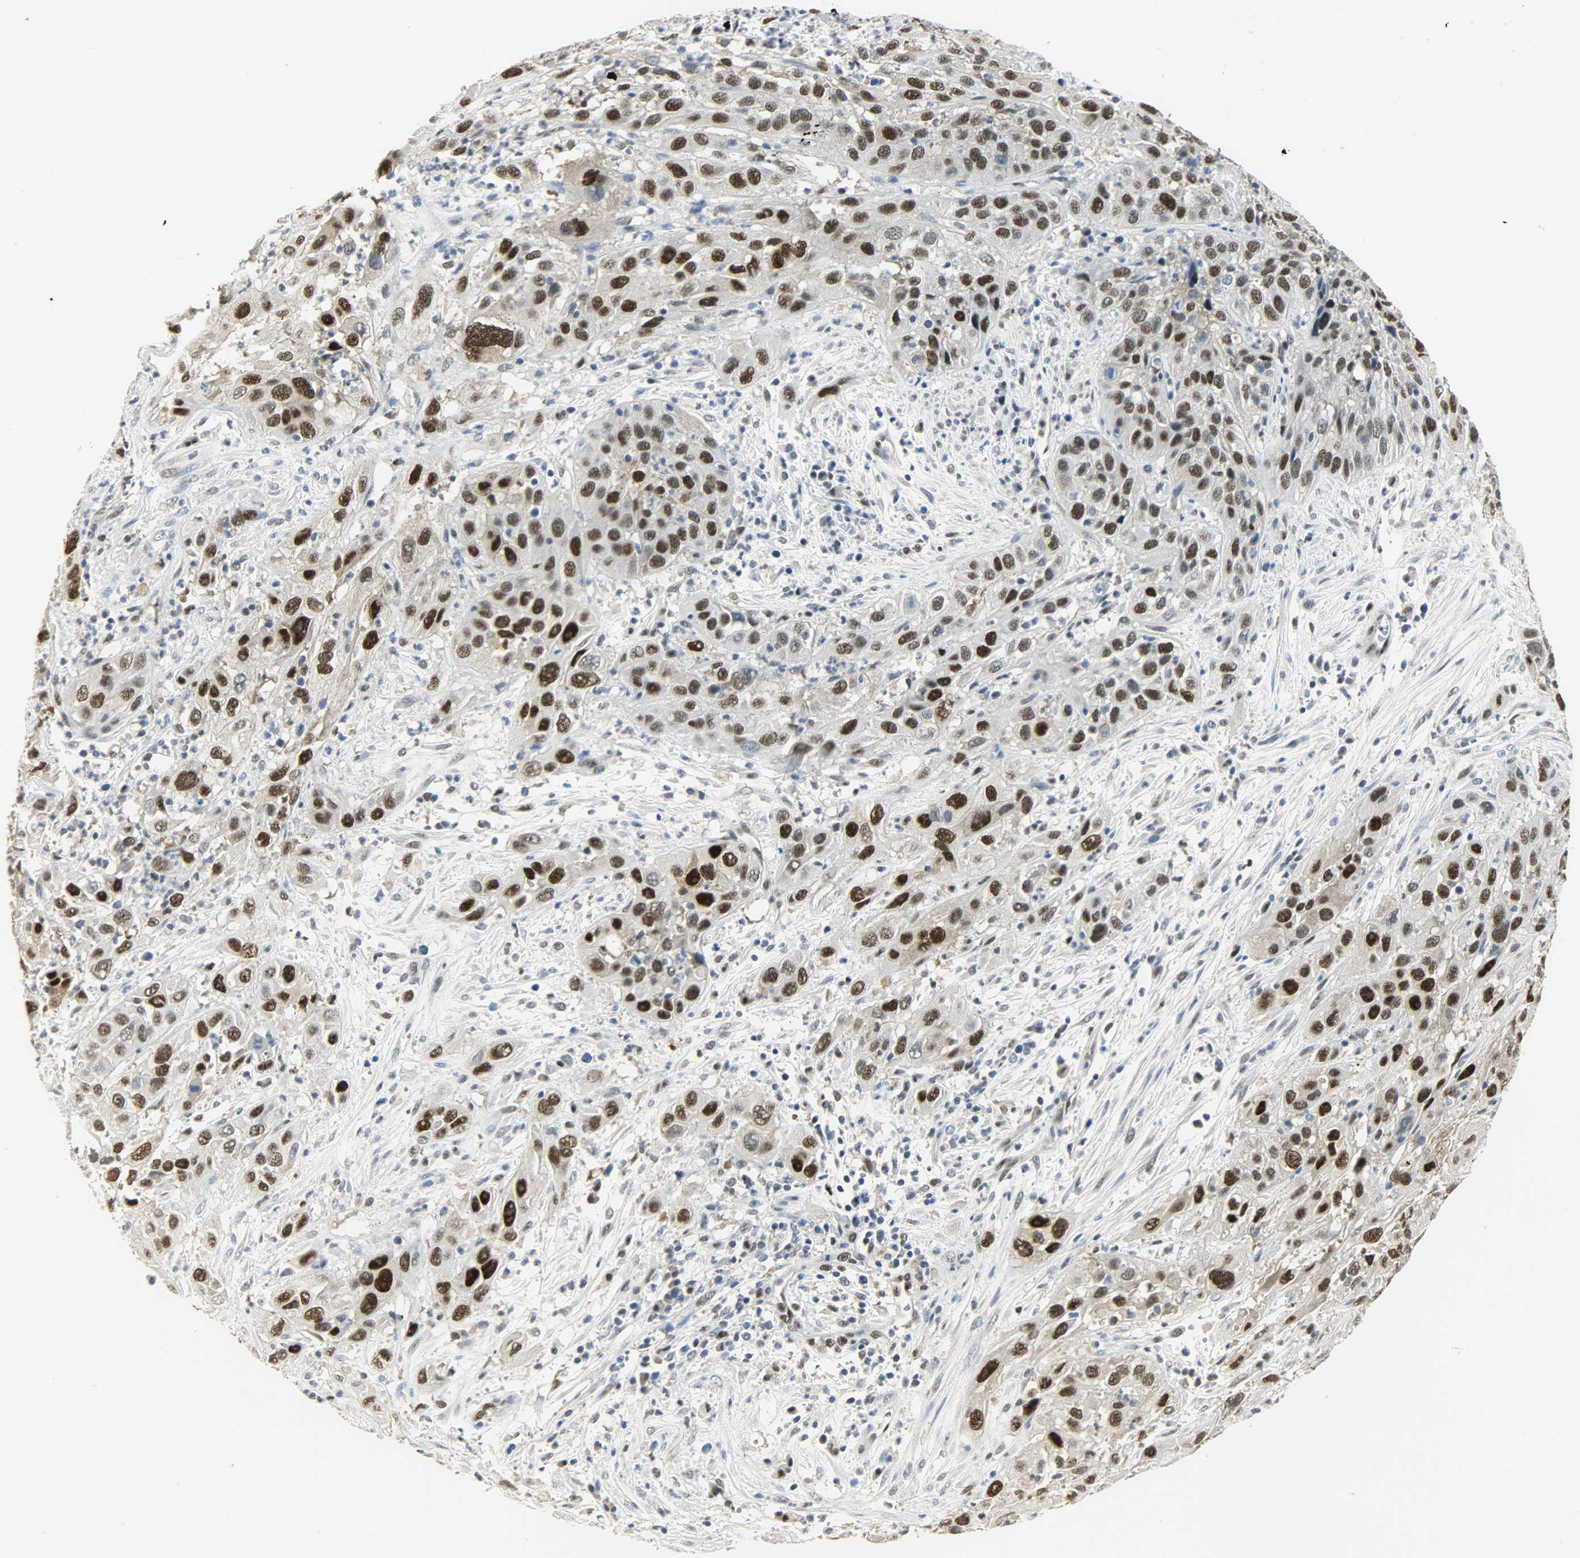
{"staining": {"intensity": "strong", "quantity": ">75%", "location": "nuclear"}, "tissue": "cervical cancer", "cell_type": "Tumor cells", "image_type": "cancer", "snomed": [{"axis": "morphology", "description": "Squamous cell carcinoma, NOS"}, {"axis": "topography", "description": "Cervix"}], "caption": "Immunohistochemical staining of squamous cell carcinoma (cervical) reveals strong nuclear protein staining in approximately >75% of tumor cells.", "gene": "NPEPL1", "patient": {"sex": "female", "age": 32}}